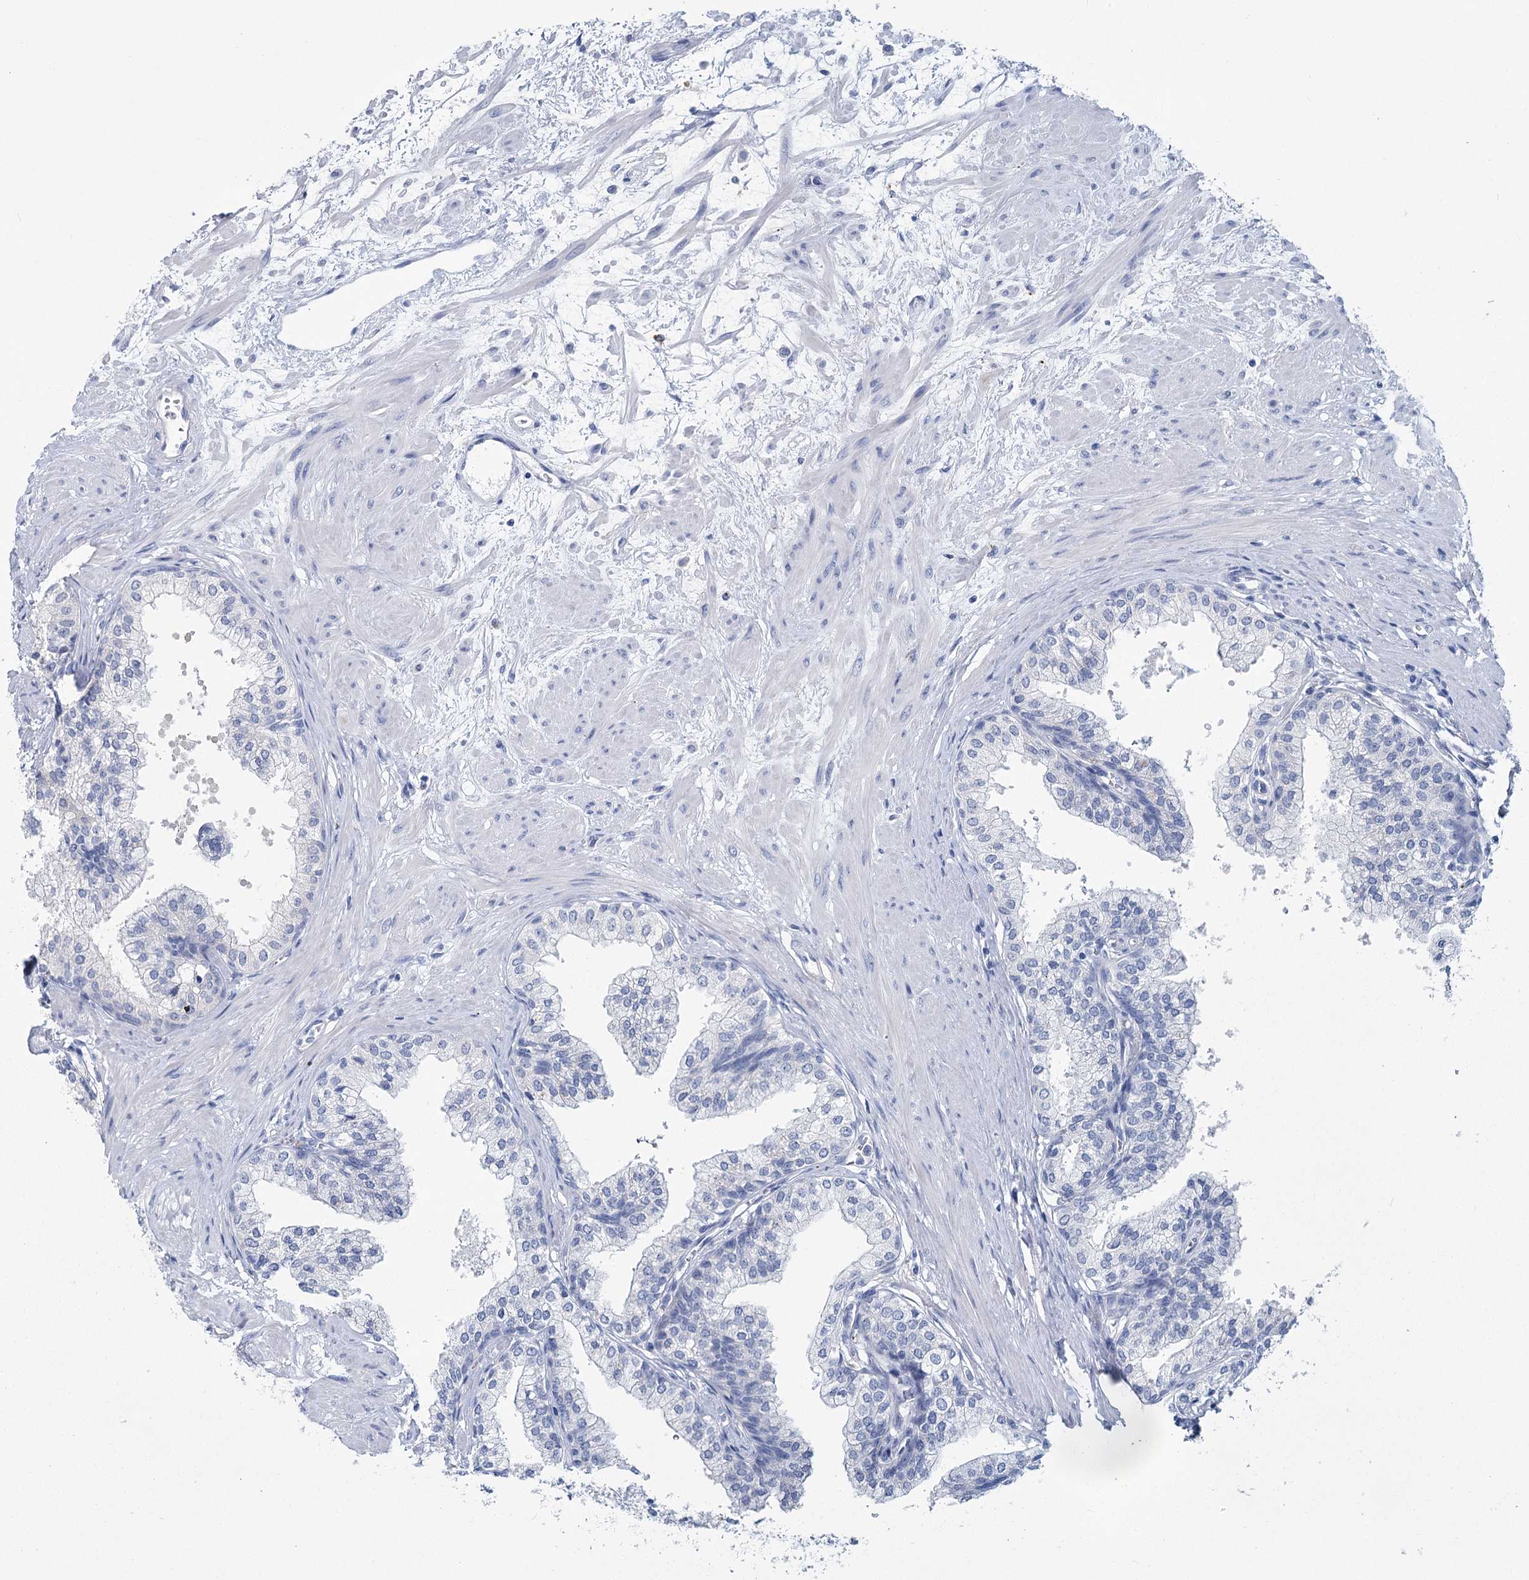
{"staining": {"intensity": "negative", "quantity": "none", "location": "none"}, "tissue": "prostate", "cell_type": "Glandular cells", "image_type": "normal", "snomed": [{"axis": "morphology", "description": "Normal tissue, NOS"}, {"axis": "topography", "description": "Prostate"}], "caption": "Immunohistochemistry micrograph of benign prostate: human prostate stained with DAB demonstrates no significant protein positivity in glandular cells.", "gene": "METTL7B", "patient": {"sex": "male", "age": 60}}